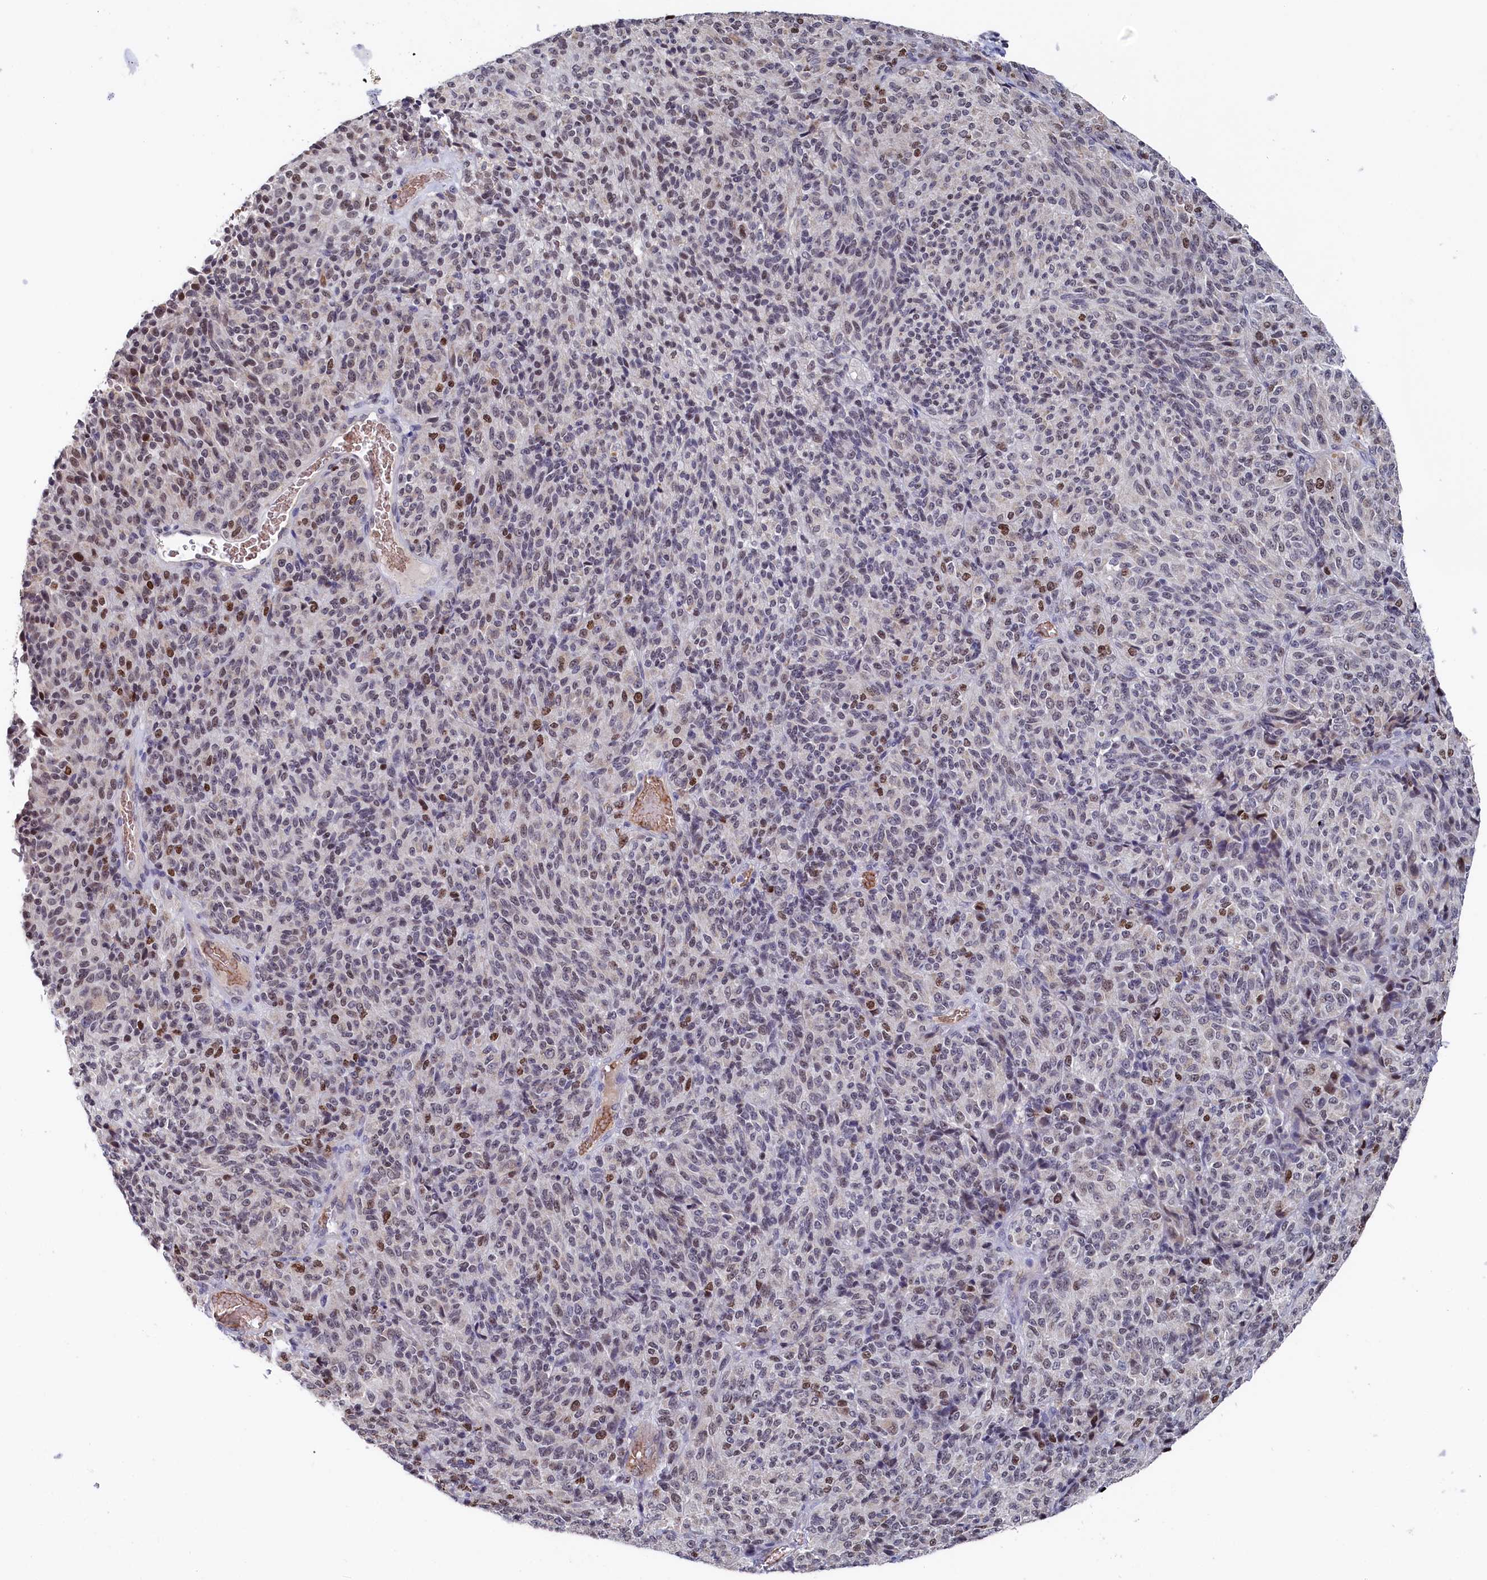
{"staining": {"intensity": "moderate", "quantity": "<25%", "location": "nuclear"}, "tissue": "melanoma", "cell_type": "Tumor cells", "image_type": "cancer", "snomed": [{"axis": "morphology", "description": "Malignant melanoma, Metastatic site"}, {"axis": "topography", "description": "Brain"}], "caption": "A high-resolution image shows IHC staining of melanoma, which displays moderate nuclear positivity in about <25% of tumor cells. Using DAB (3,3'-diaminobenzidine) (brown) and hematoxylin (blue) stains, captured at high magnification using brightfield microscopy.", "gene": "TIGD4", "patient": {"sex": "female", "age": 56}}